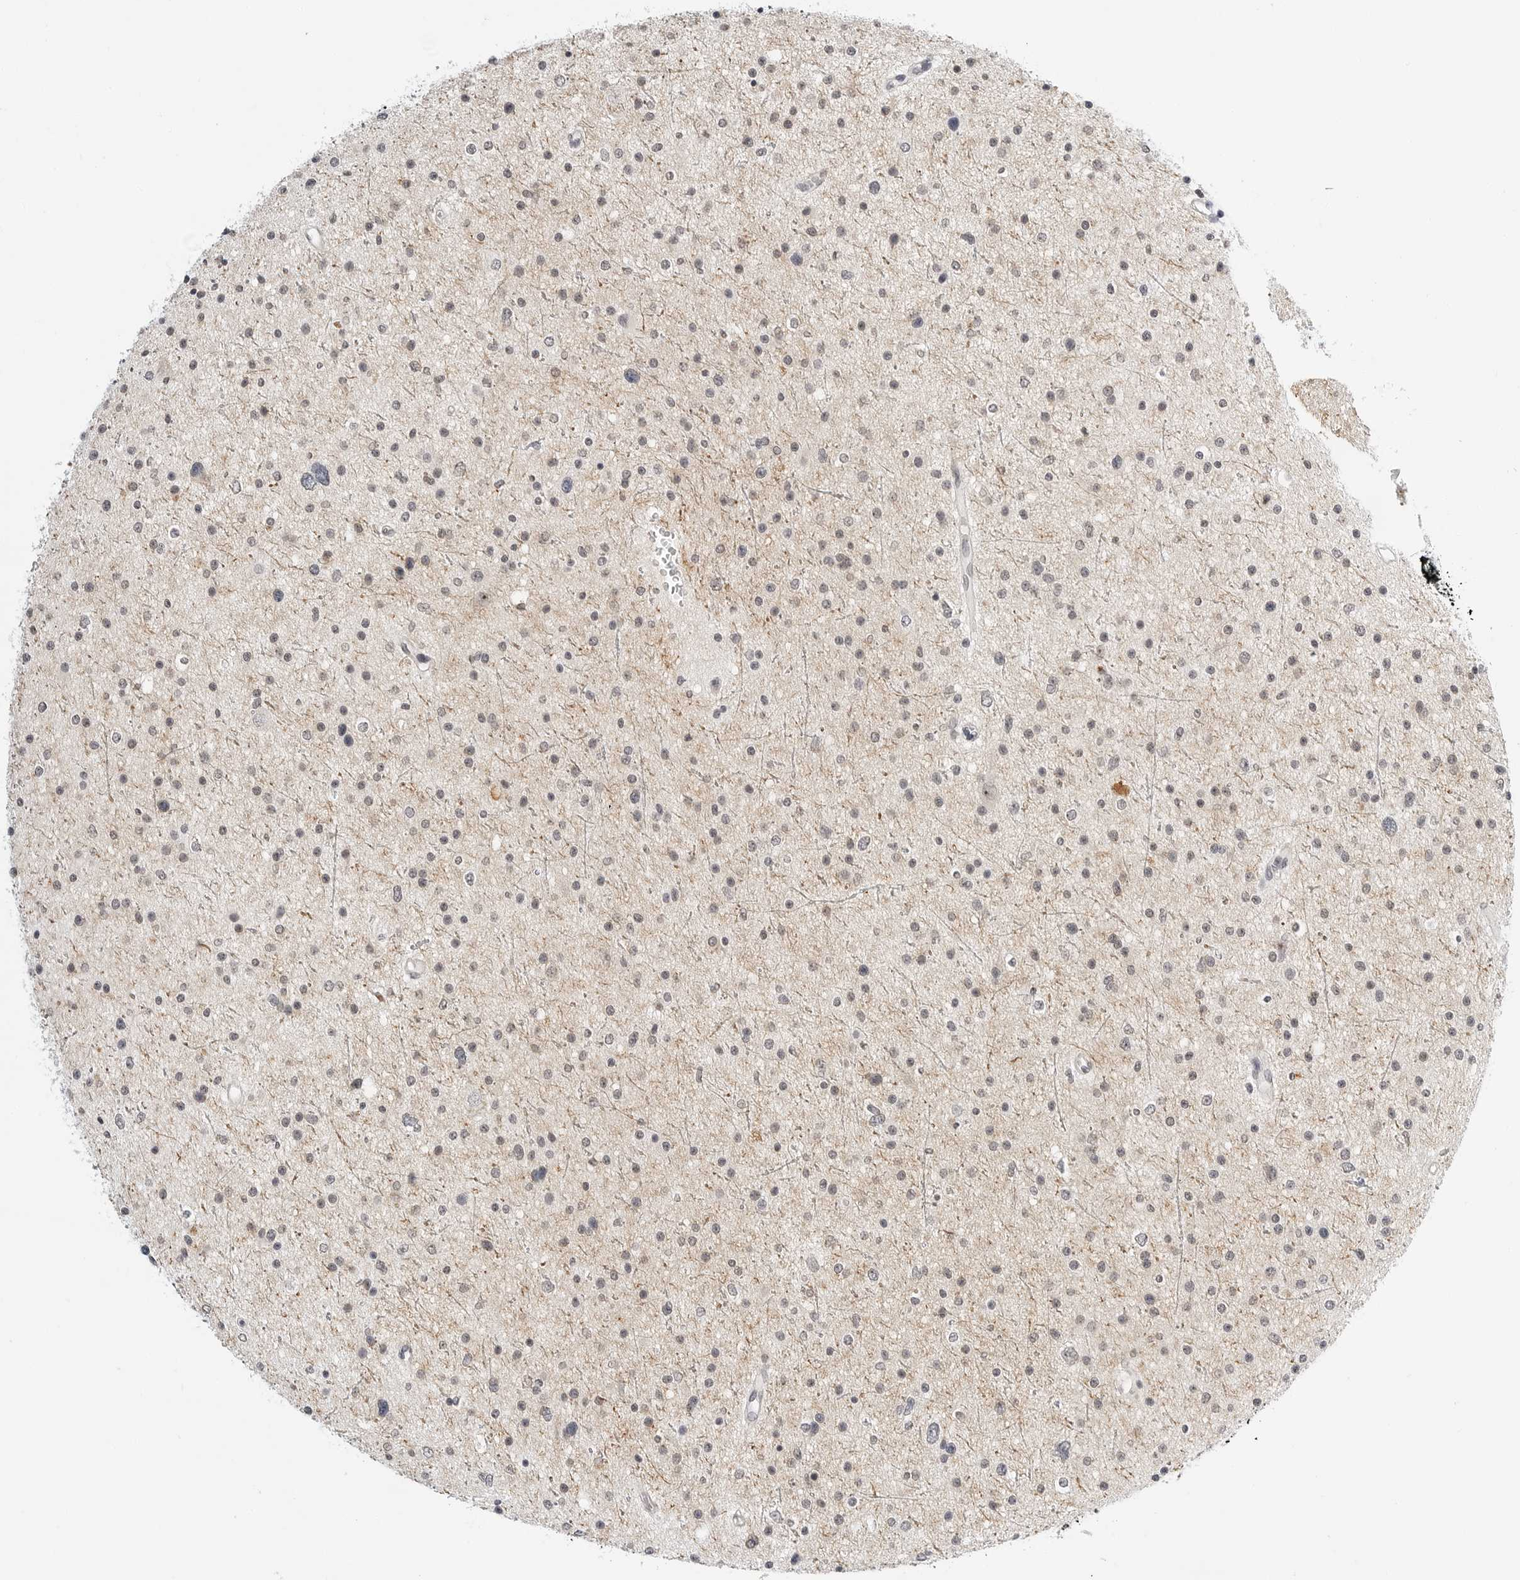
{"staining": {"intensity": "weak", "quantity": ">75%", "location": "nuclear"}, "tissue": "glioma", "cell_type": "Tumor cells", "image_type": "cancer", "snomed": [{"axis": "morphology", "description": "Glioma, malignant, Low grade"}, {"axis": "topography", "description": "Brain"}], "caption": "Brown immunohistochemical staining in malignant glioma (low-grade) exhibits weak nuclear positivity in about >75% of tumor cells.", "gene": "MAP2K5", "patient": {"sex": "female", "age": 37}}